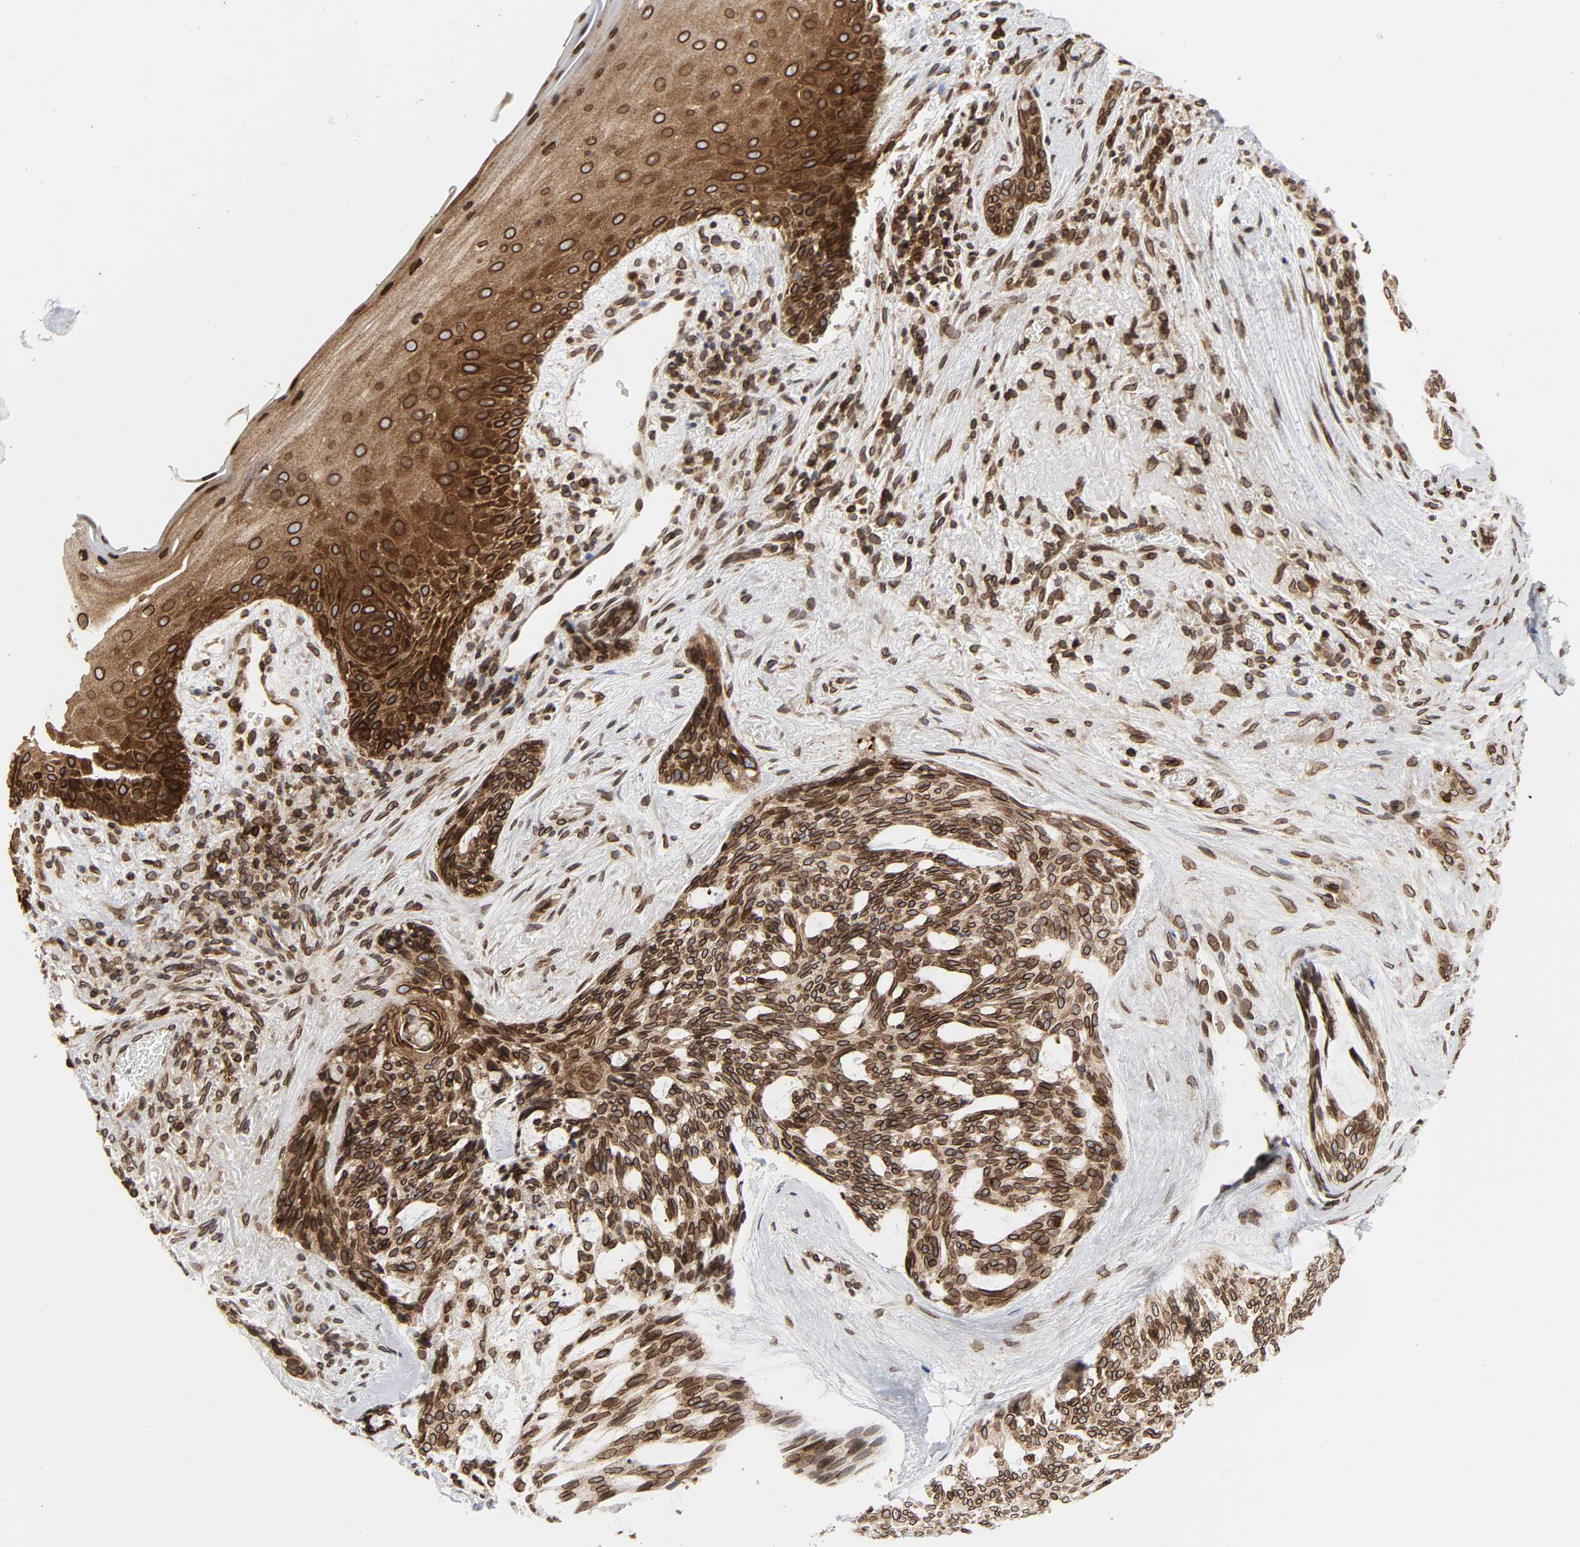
{"staining": {"intensity": "strong", "quantity": ">75%", "location": "cytoplasmic/membranous,nuclear"}, "tissue": "skin cancer", "cell_type": "Tumor cells", "image_type": "cancer", "snomed": [{"axis": "morphology", "description": "Normal tissue, NOS"}, {"axis": "morphology", "description": "Basal cell carcinoma"}, {"axis": "topography", "description": "Skin"}], "caption": "Immunohistochemical staining of skin cancer reveals high levels of strong cytoplasmic/membranous and nuclear expression in approximately >75% of tumor cells. The protein is shown in brown color, while the nuclei are stained blue.", "gene": "RANGAP1", "patient": {"sex": "female", "age": 71}}